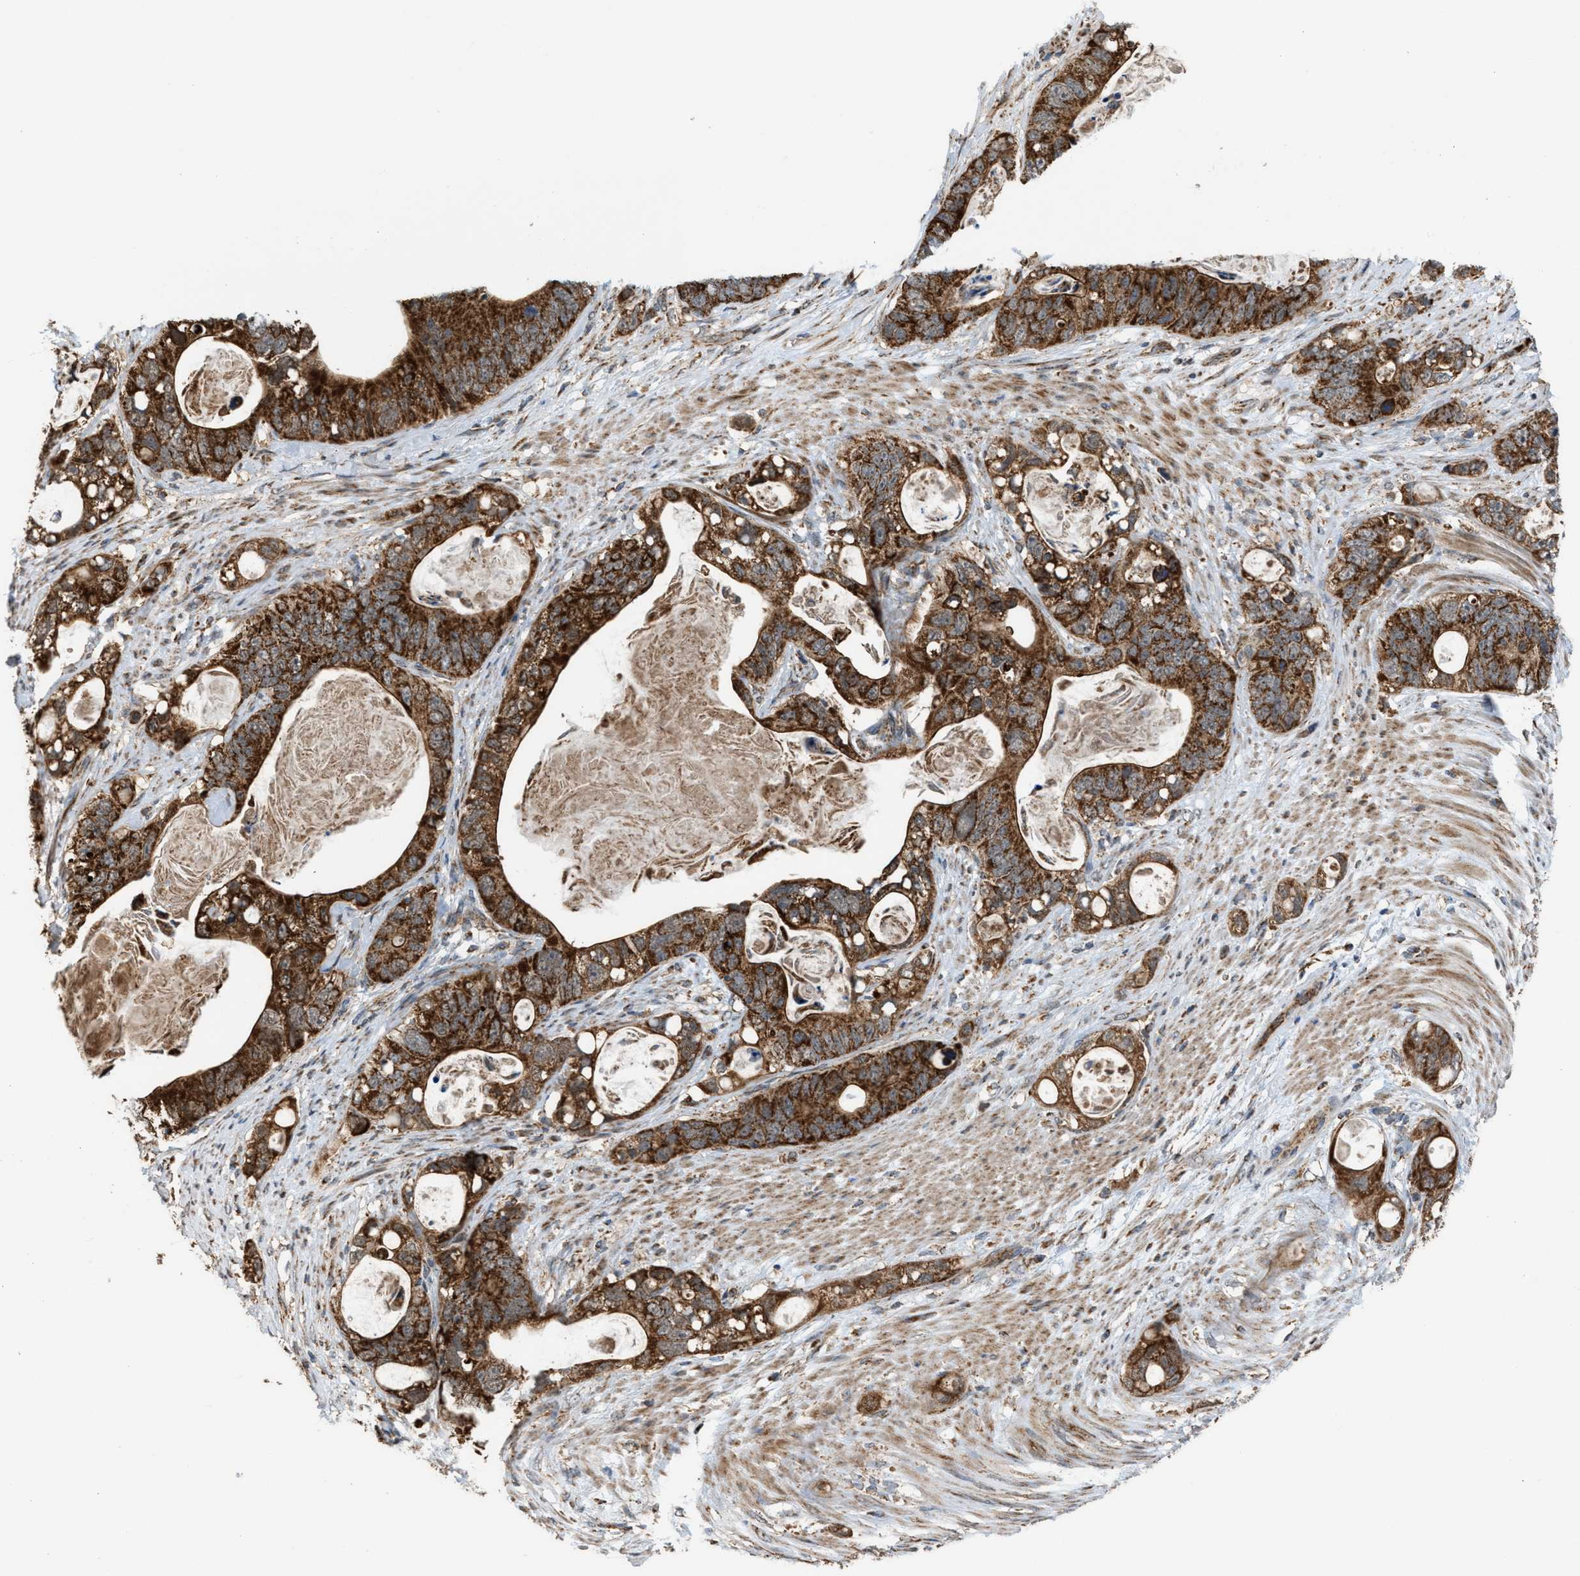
{"staining": {"intensity": "strong", "quantity": ">75%", "location": "cytoplasmic/membranous"}, "tissue": "stomach cancer", "cell_type": "Tumor cells", "image_type": "cancer", "snomed": [{"axis": "morphology", "description": "Normal tissue, NOS"}, {"axis": "morphology", "description": "Adenocarcinoma, NOS"}, {"axis": "topography", "description": "Stomach"}], "caption": "IHC (DAB (3,3'-diaminobenzidine)) staining of stomach cancer (adenocarcinoma) demonstrates strong cytoplasmic/membranous protein positivity in approximately >75% of tumor cells.", "gene": "SGSM2", "patient": {"sex": "female", "age": 89}}